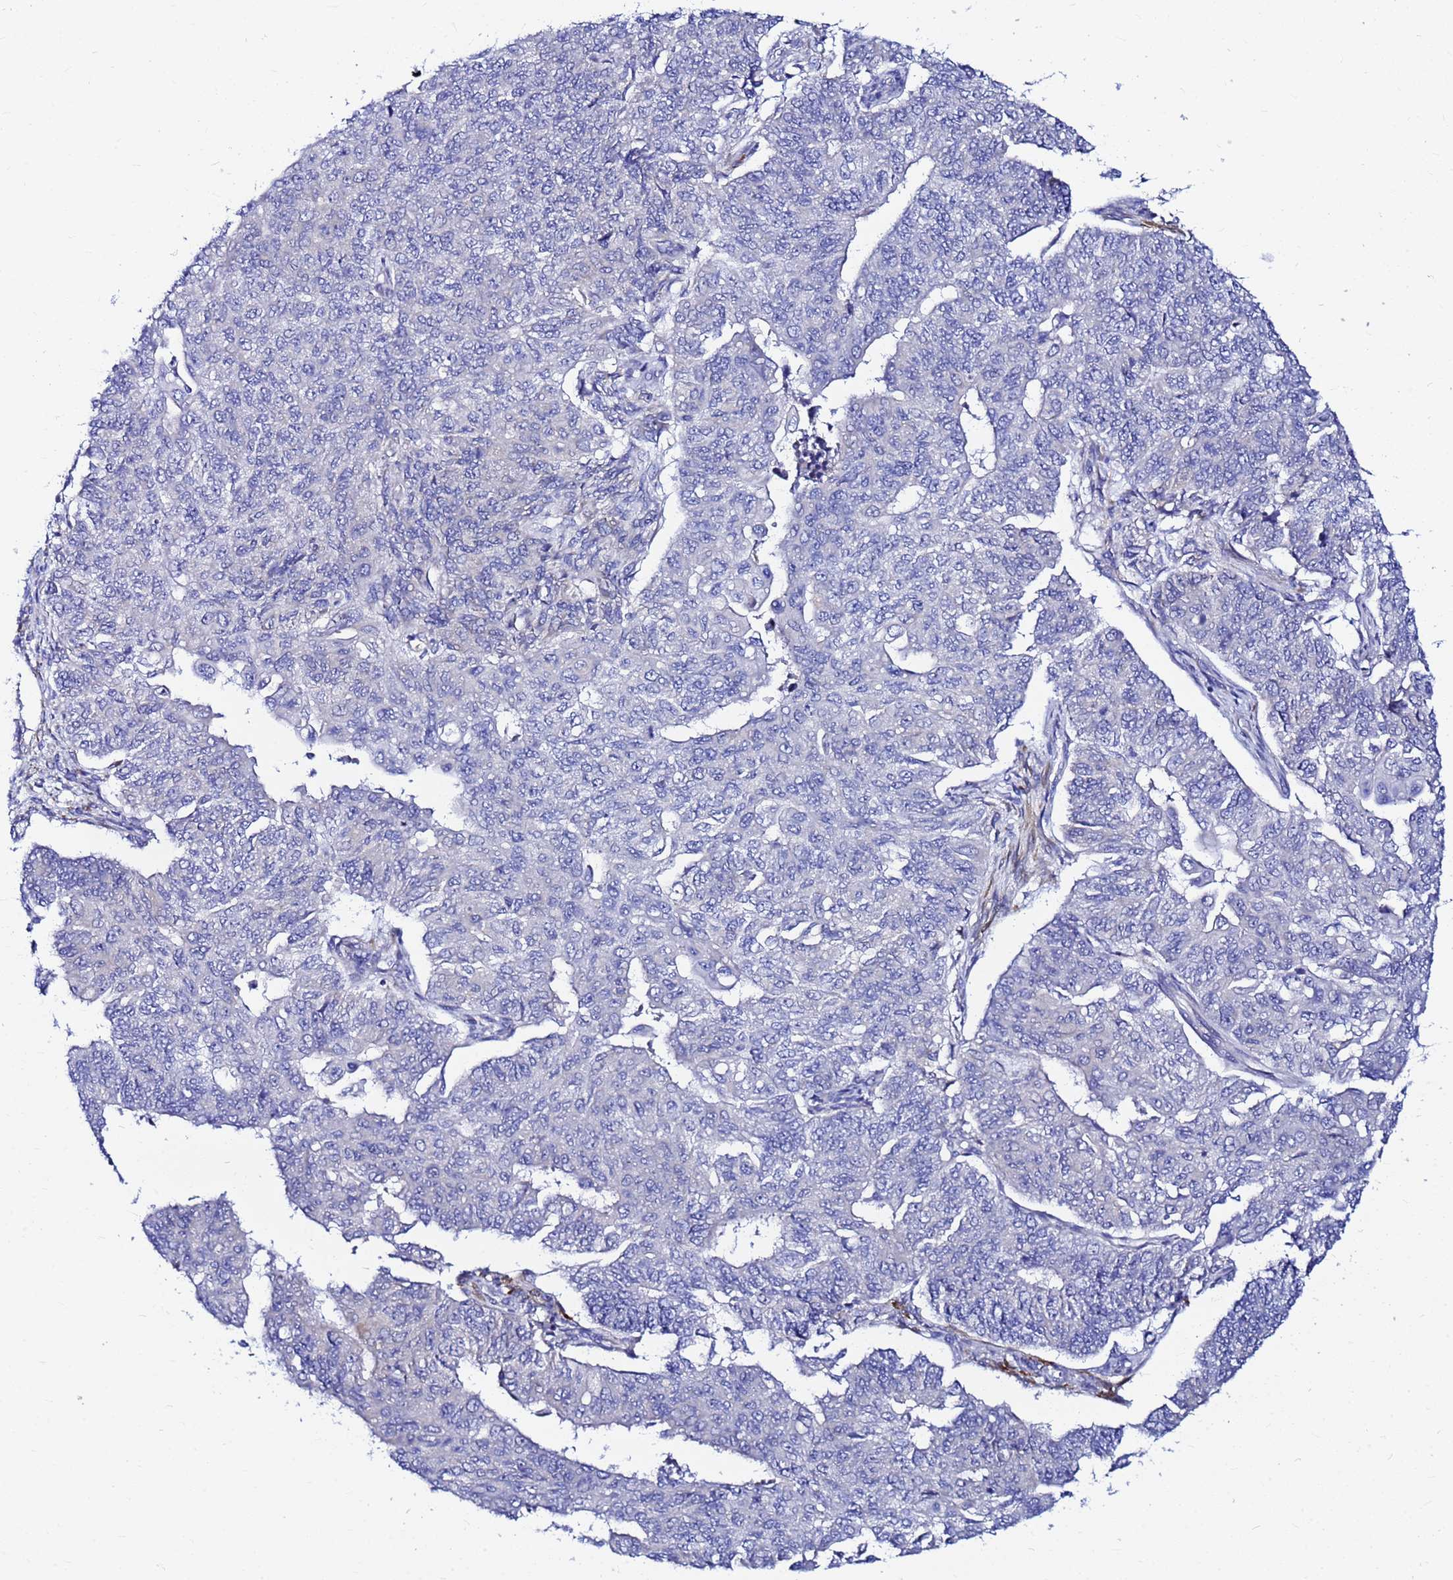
{"staining": {"intensity": "negative", "quantity": "none", "location": "none"}, "tissue": "endometrial cancer", "cell_type": "Tumor cells", "image_type": "cancer", "snomed": [{"axis": "morphology", "description": "Adenocarcinoma, NOS"}, {"axis": "topography", "description": "Endometrium"}], "caption": "IHC of endometrial adenocarcinoma reveals no expression in tumor cells.", "gene": "JRKL", "patient": {"sex": "female", "age": 32}}